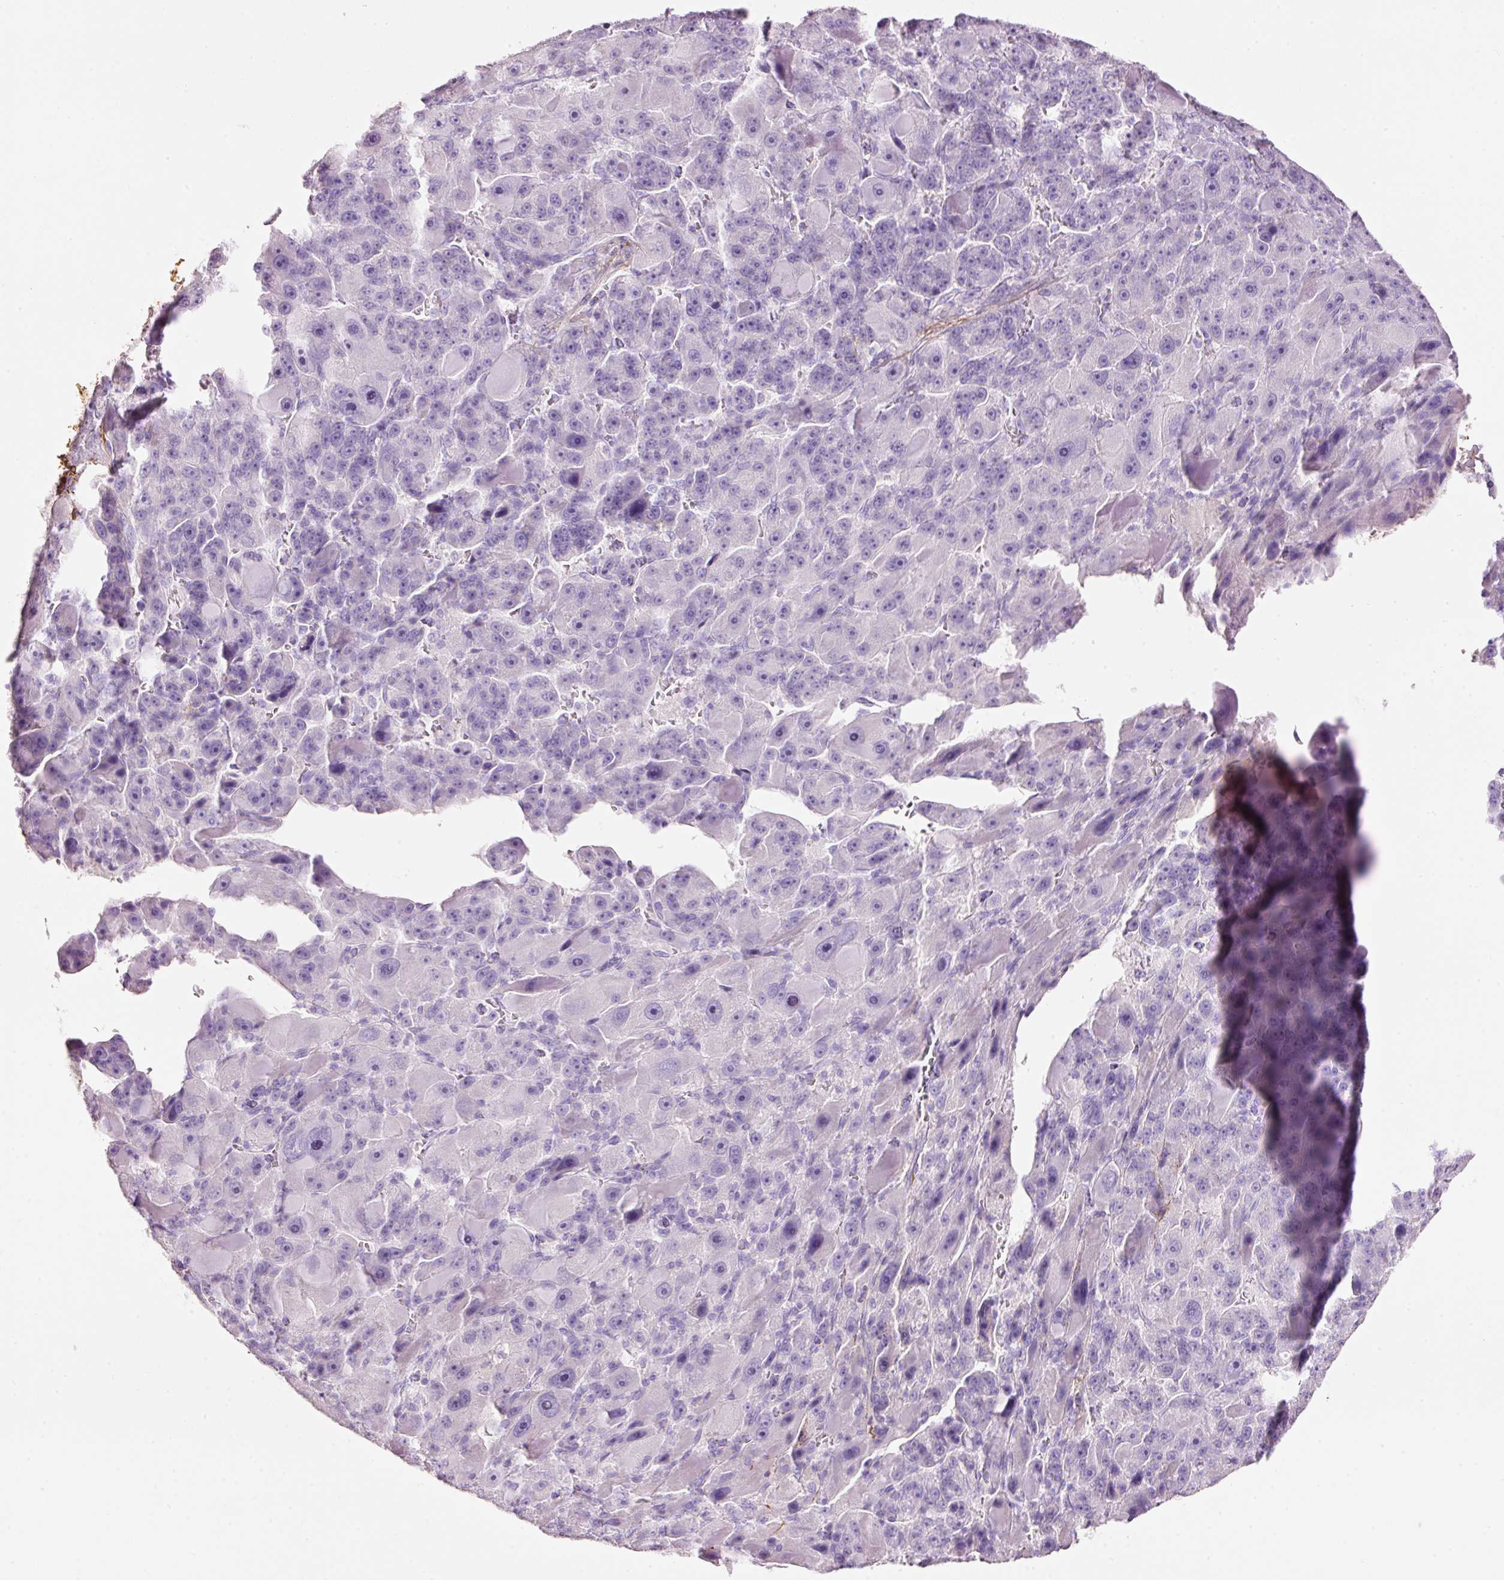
{"staining": {"intensity": "negative", "quantity": "none", "location": "none"}, "tissue": "liver cancer", "cell_type": "Tumor cells", "image_type": "cancer", "snomed": [{"axis": "morphology", "description": "Carcinoma, Hepatocellular, NOS"}, {"axis": "topography", "description": "Liver"}], "caption": "Tumor cells are negative for brown protein staining in liver hepatocellular carcinoma. (DAB immunohistochemistry (IHC) with hematoxylin counter stain).", "gene": "MFAP4", "patient": {"sex": "male", "age": 76}}